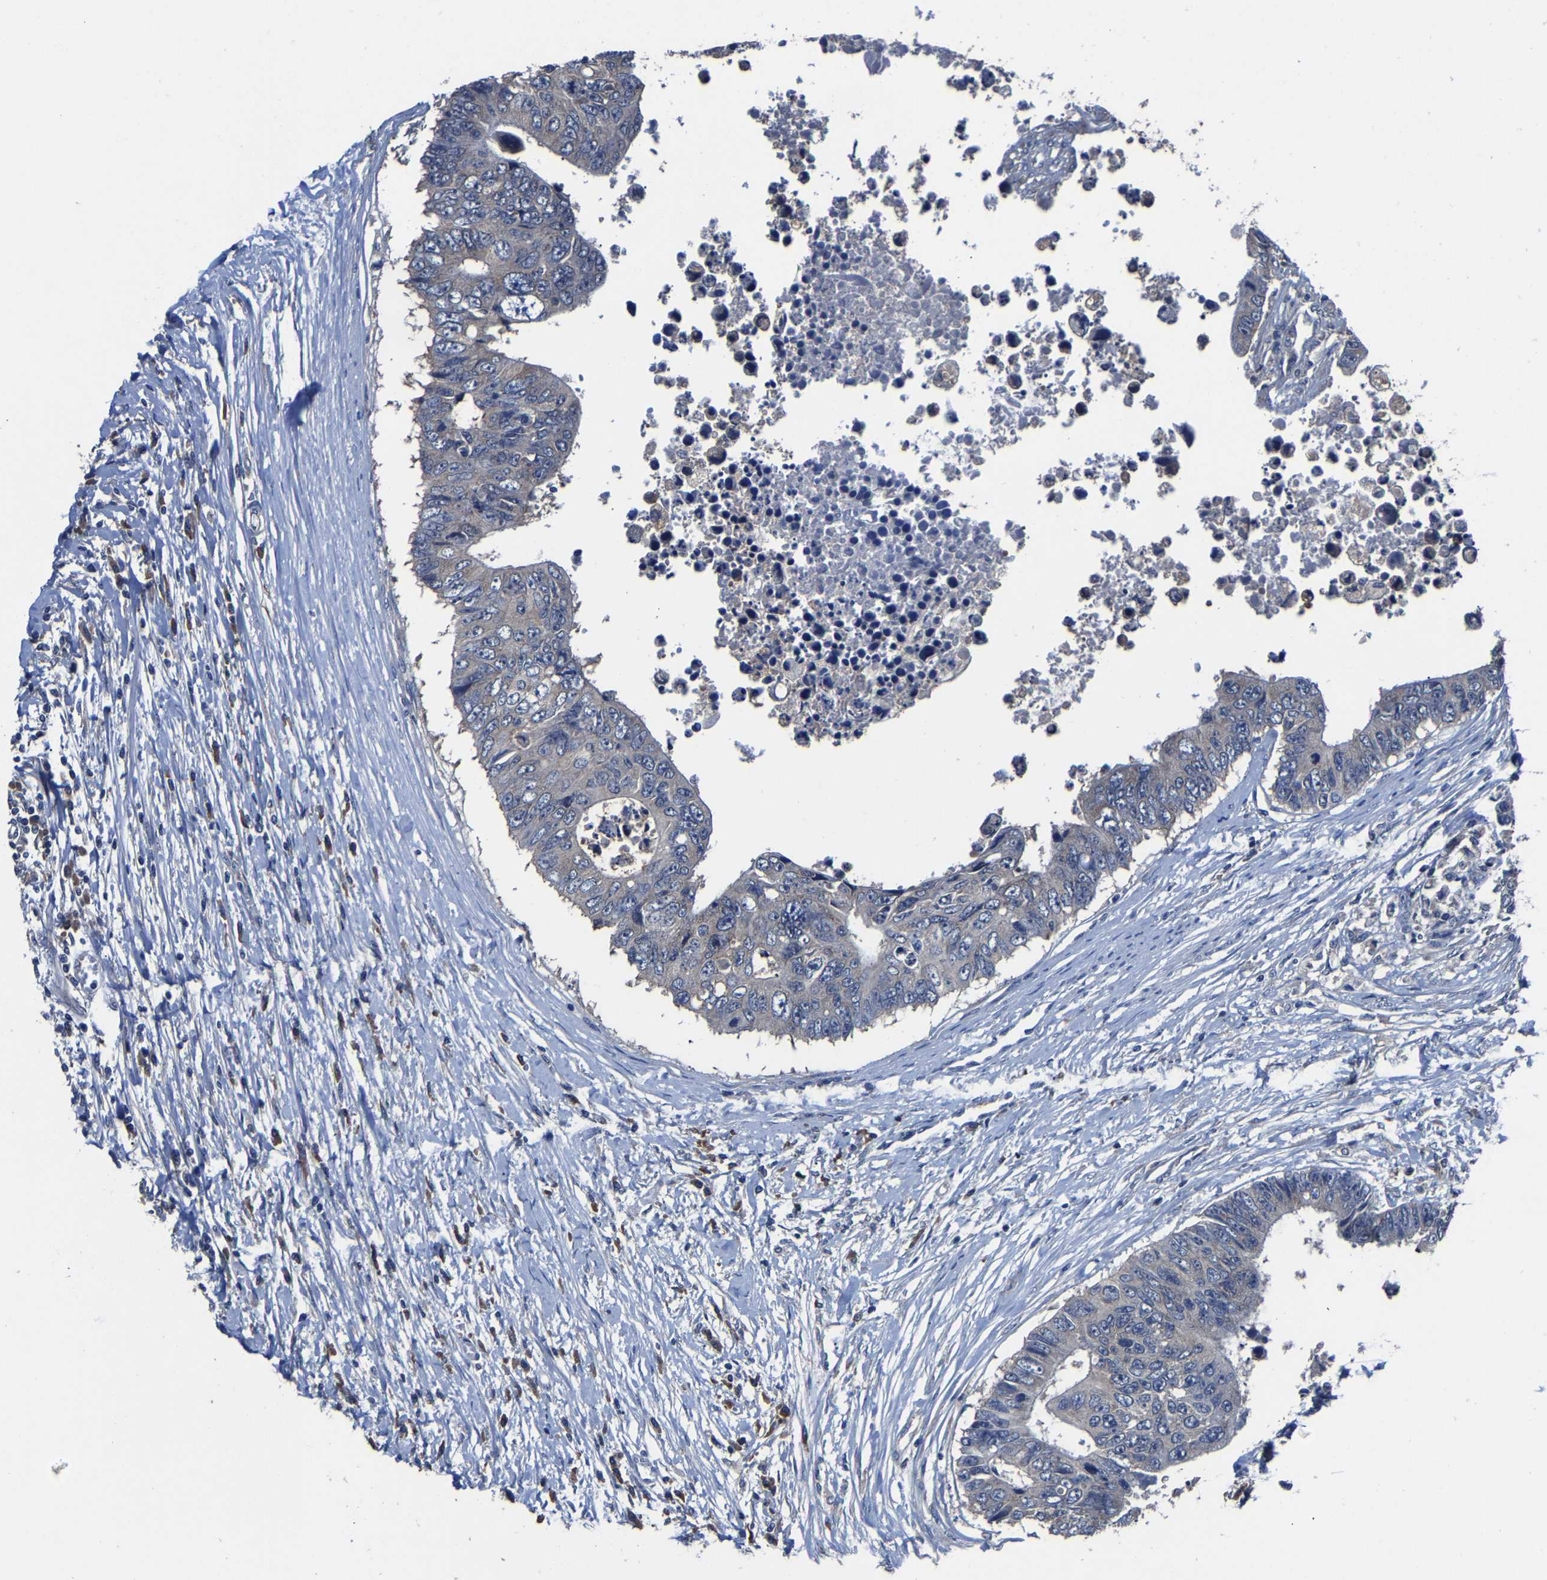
{"staining": {"intensity": "negative", "quantity": "none", "location": "none"}, "tissue": "colorectal cancer", "cell_type": "Tumor cells", "image_type": "cancer", "snomed": [{"axis": "morphology", "description": "Adenocarcinoma, NOS"}, {"axis": "topography", "description": "Rectum"}], "caption": "There is no significant expression in tumor cells of colorectal adenocarcinoma. Nuclei are stained in blue.", "gene": "EBAG9", "patient": {"sex": "male", "age": 84}}